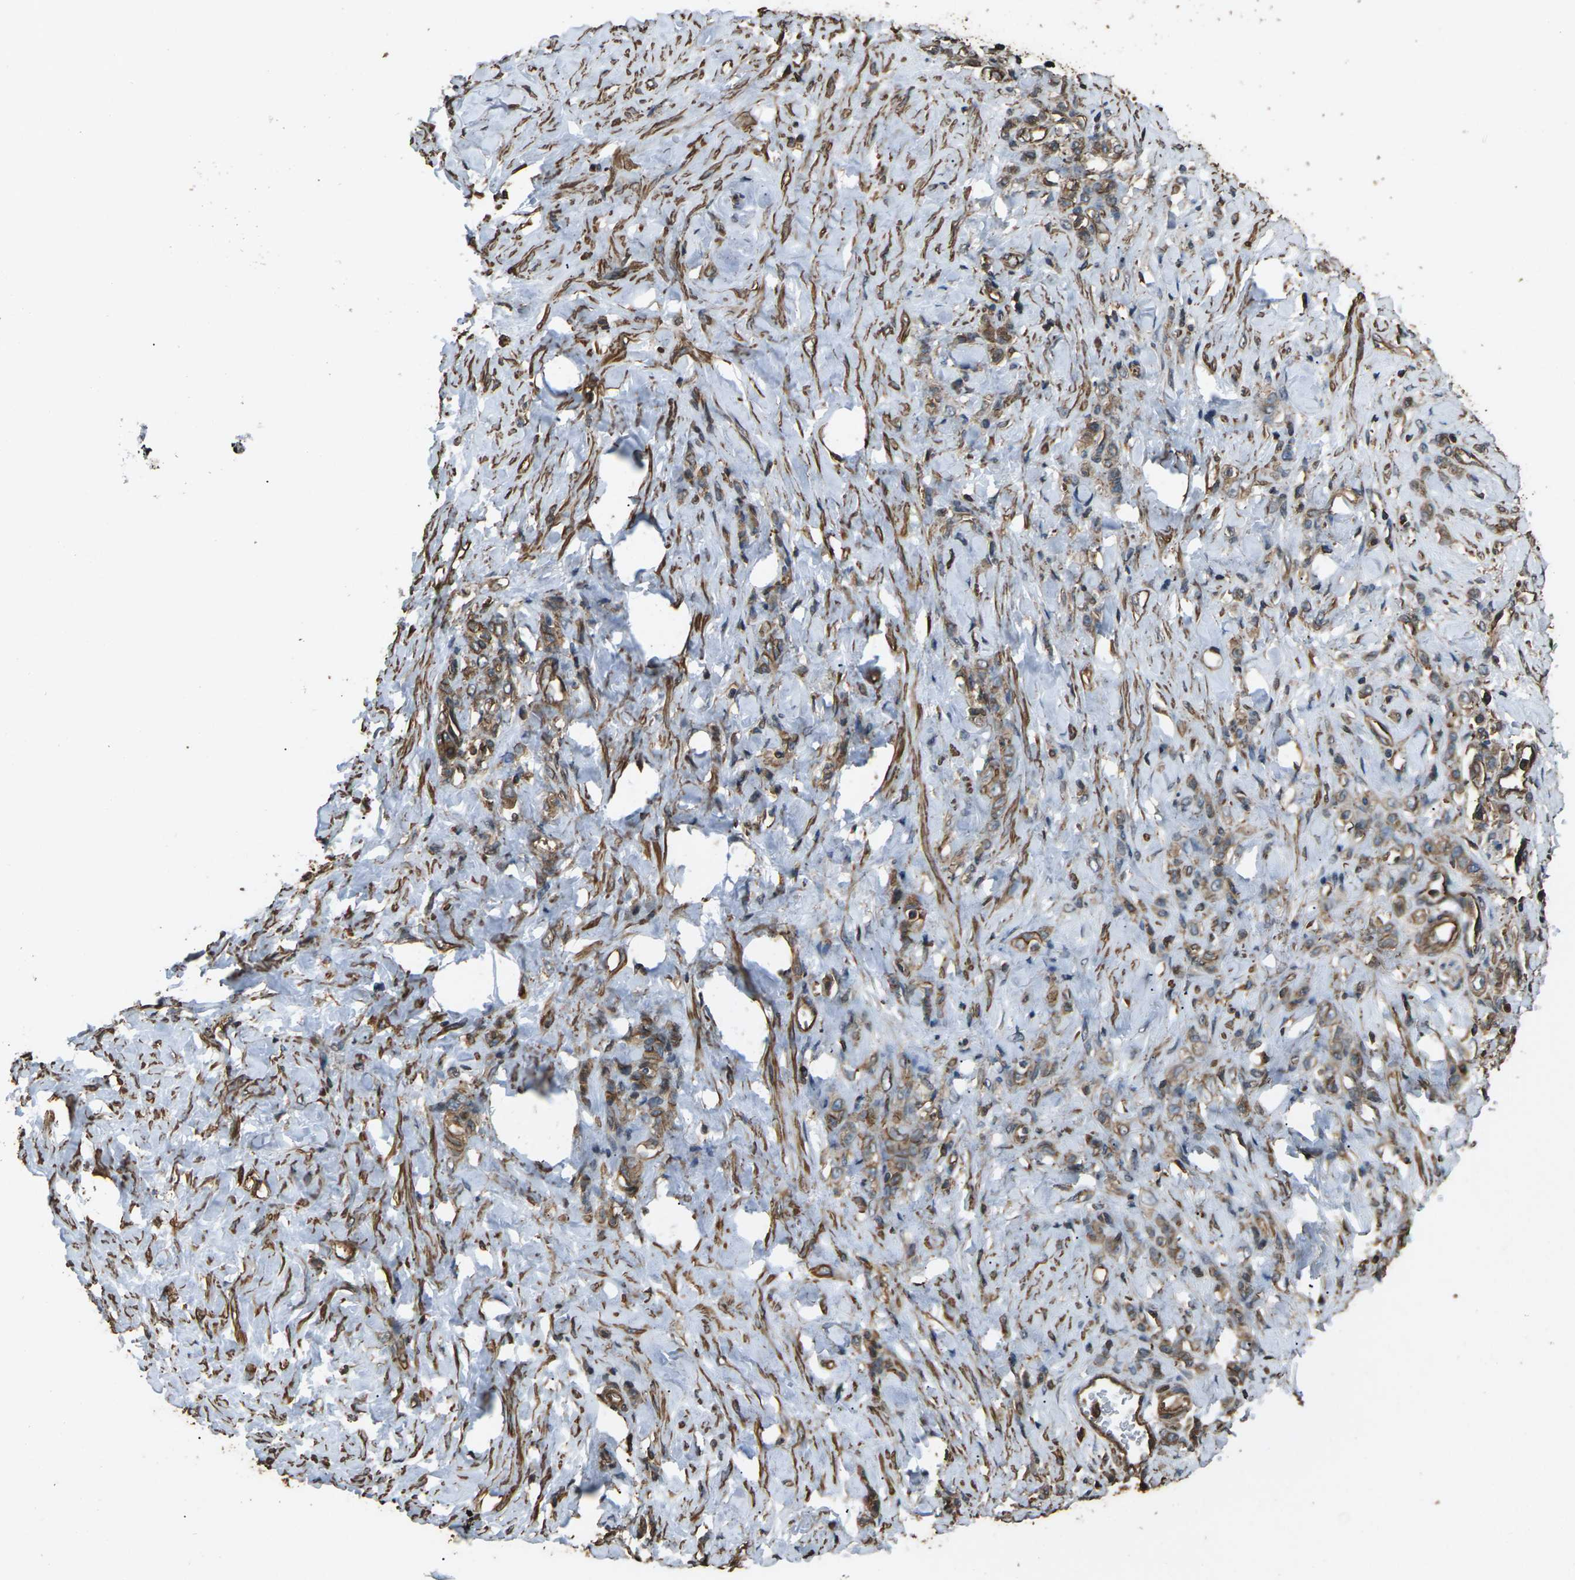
{"staining": {"intensity": "moderate", "quantity": ">75%", "location": "cytoplasmic/membranous"}, "tissue": "stomach cancer", "cell_type": "Tumor cells", "image_type": "cancer", "snomed": [{"axis": "morphology", "description": "Adenocarcinoma, NOS"}, {"axis": "topography", "description": "Stomach"}], "caption": "Moderate cytoplasmic/membranous staining is present in approximately >75% of tumor cells in stomach cancer.", "gene": "DHPS", "patient": {"sex": "male", "age": 82}}